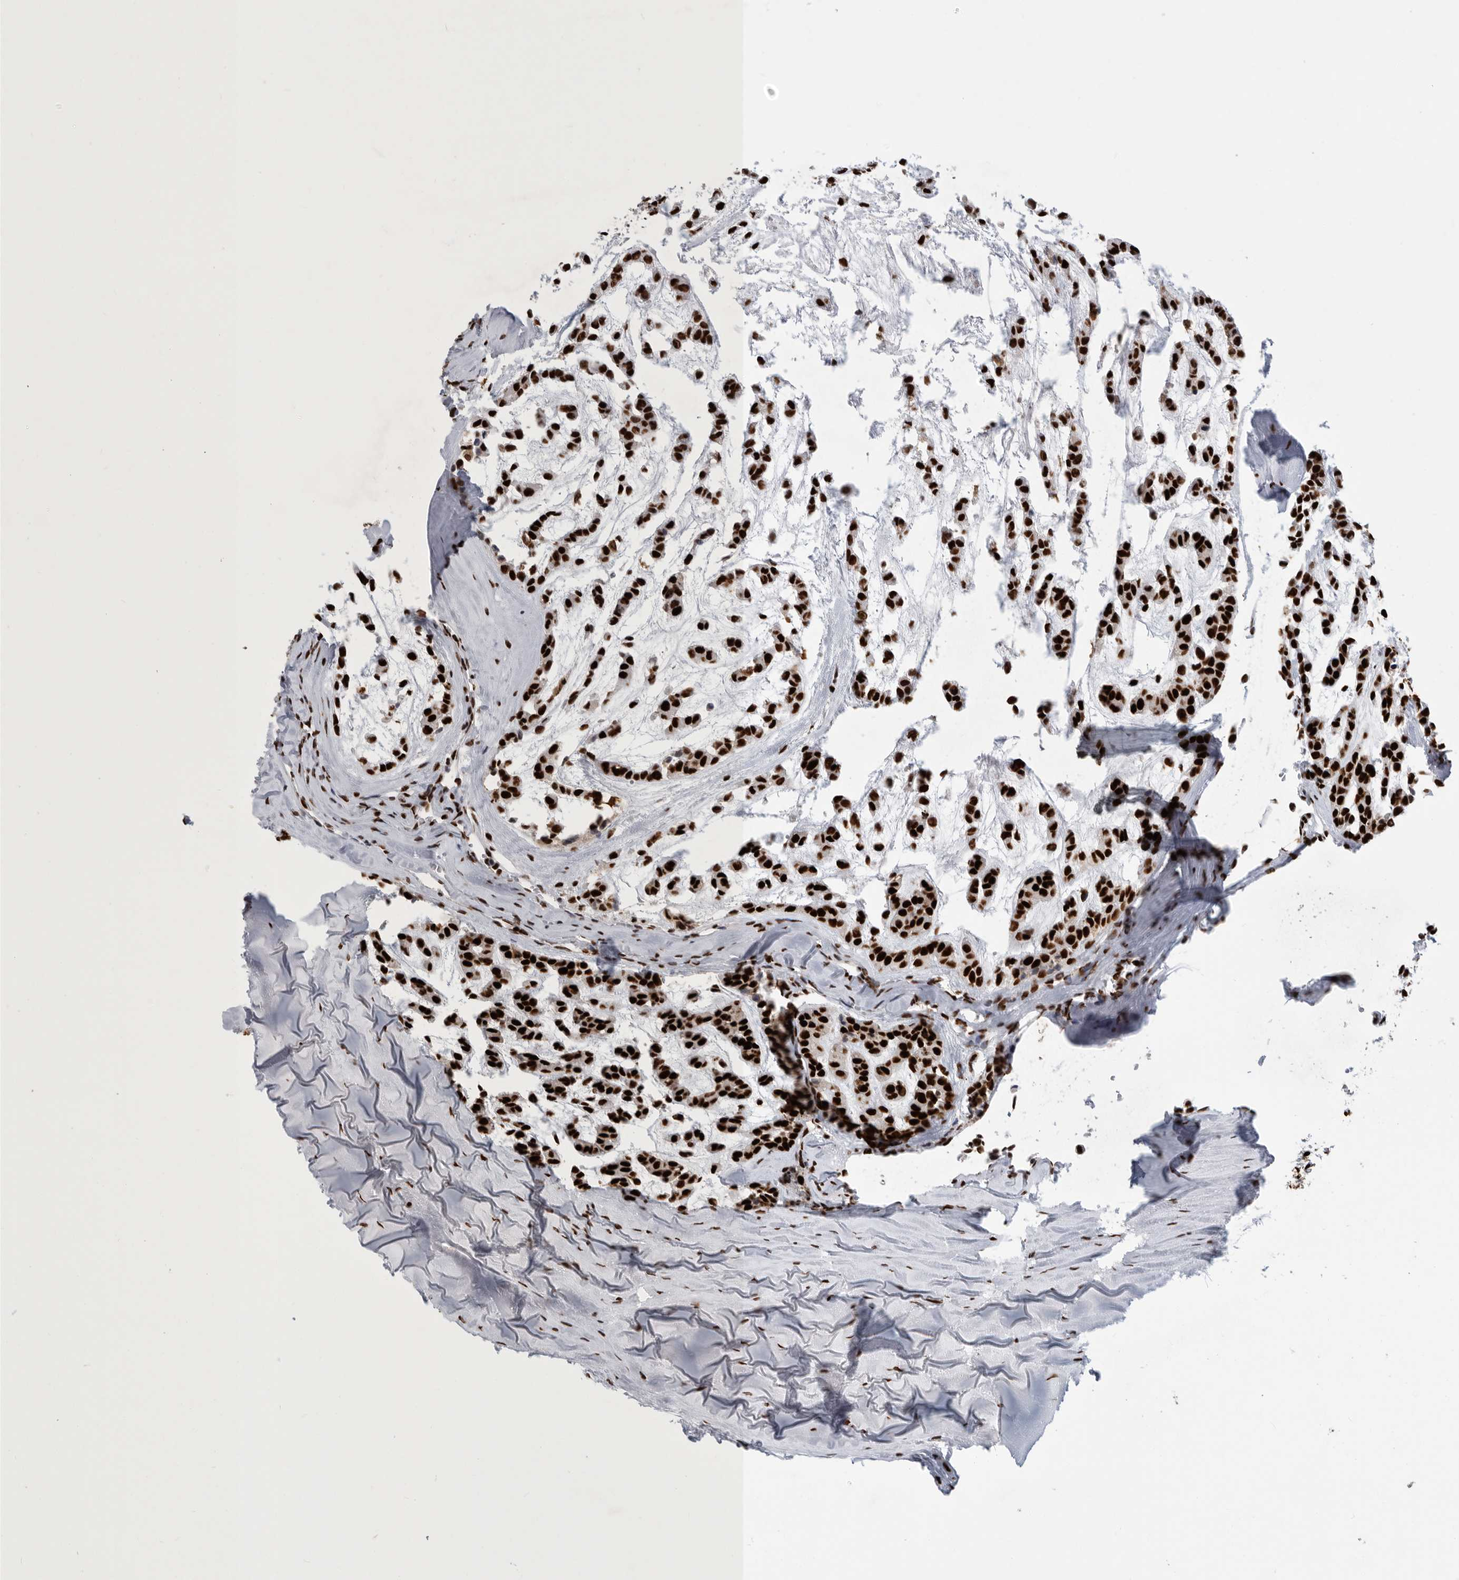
{"staining": {"intensity": "strong", "quantity": ">75%", "location": "nuclear"}, "tissue": "head and neck cancer", "cell_type": "Tumor cells", "image_type": "cancer", "snomed": [{"axis": "morphology", "description": "Adenocarcinoma, NOS"}, {"axis": "morphology", "description": "Adenoma, NOS"}, {"axis": "topography", "description": "Head-Neck"}], "caption": "High-magnification brightfield microscopy of adenocarcinoma (head and neck) stained with DAB (3,3'-diaminobenzidine) (brown) and counterstained with hematoxylin (blue). tumor cells exhibit strong nuclear expression is present in about>75% of cells.", "gene": "BCLAF1", "patient": {"sex": "female", "age": 55}}